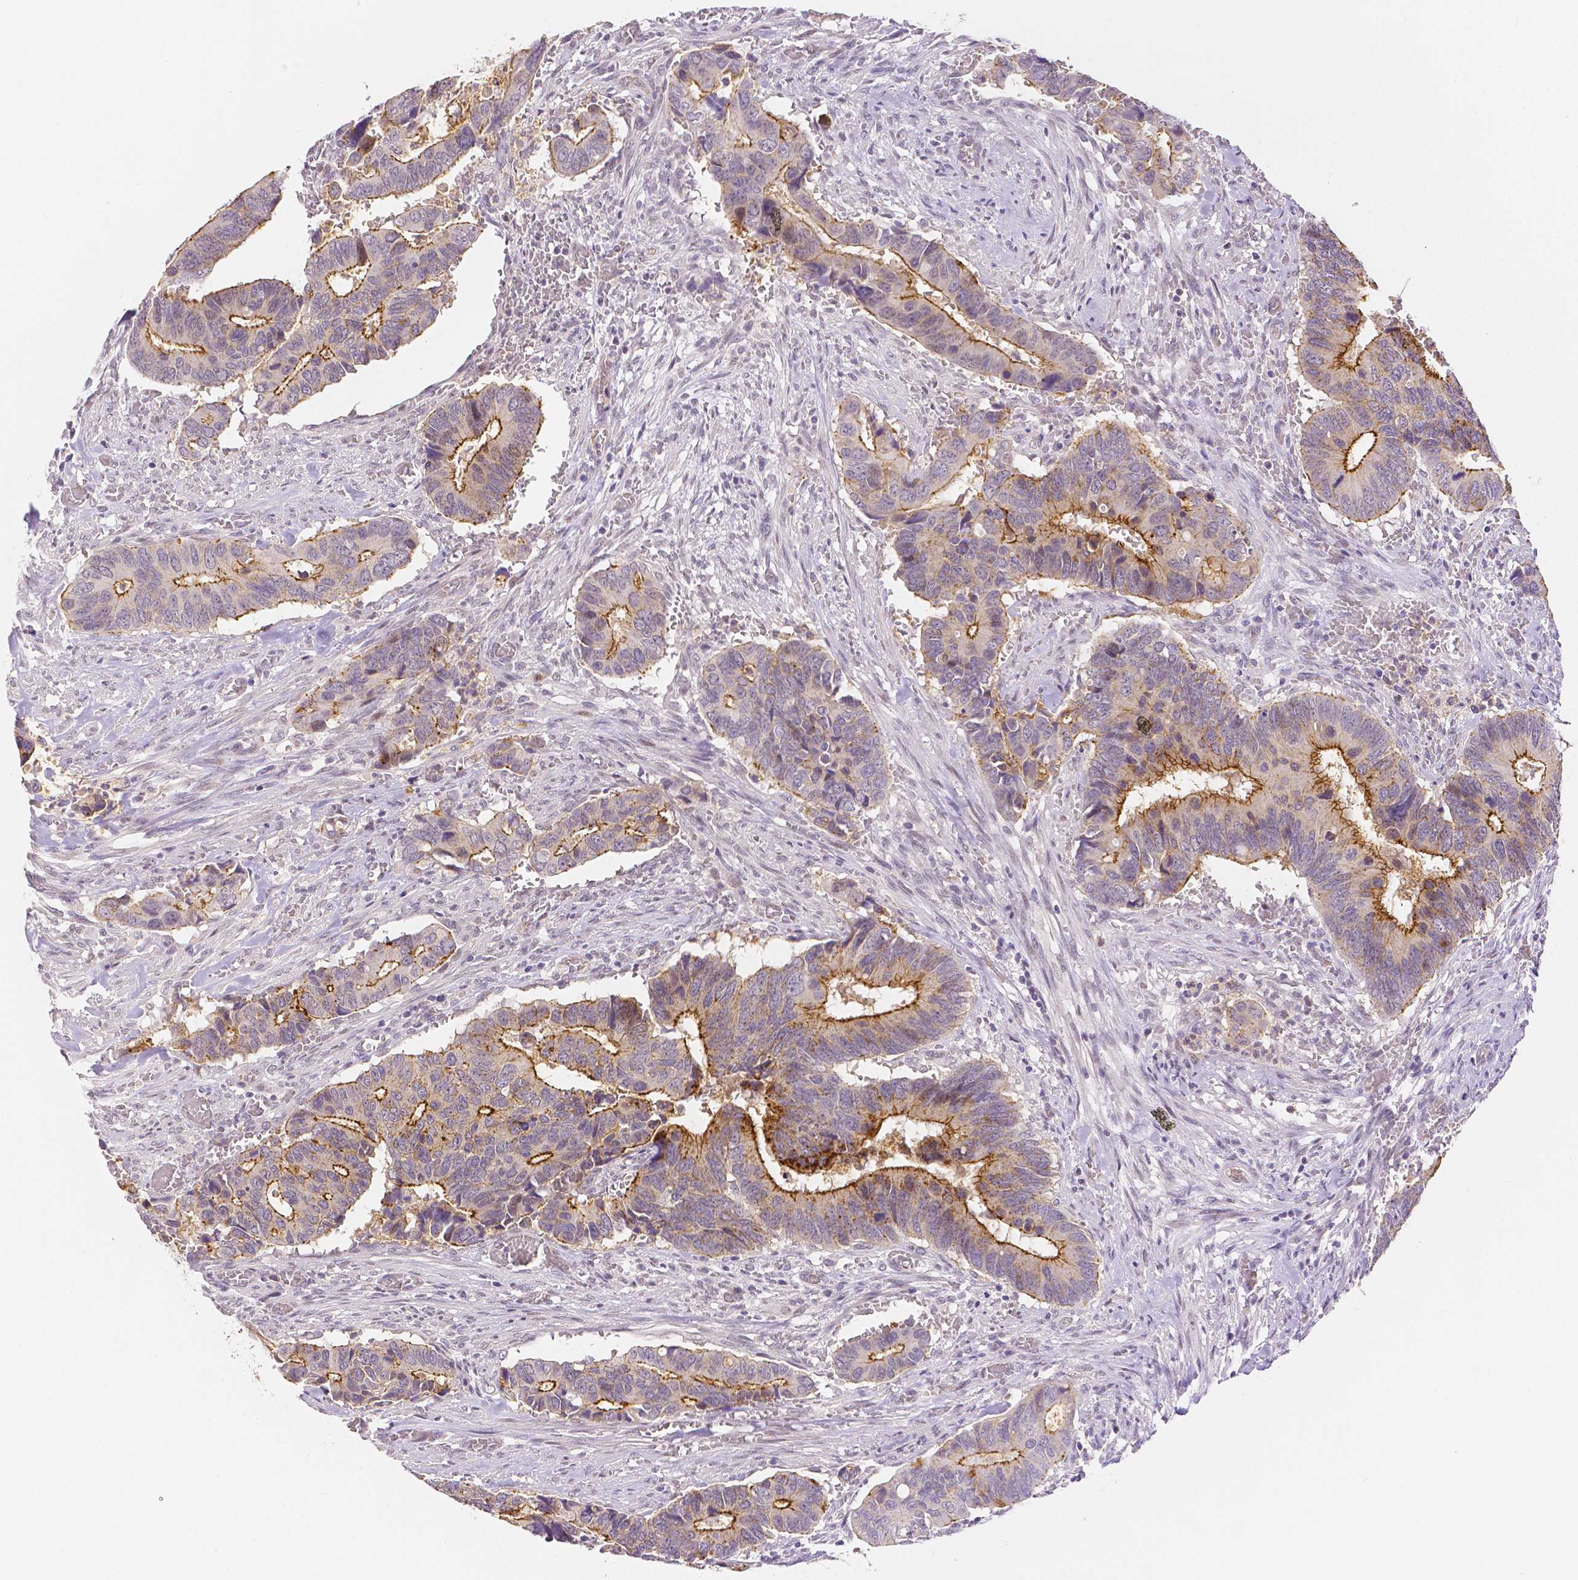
{"staining": {"intensity": "moderate", "quantity": ">75%", "location": "cytoplasmic/membranous"}, "tissue": "colorectal cancer", "cell_type": "Tumor cells", "image_type": "cancer", "snomed": [{"axis": "morphology", "description": "Adenocarcinoma, NOS"}, {"axis": "topography", "description": "Colon"}], "caption": "Tumor cells demonstrate medium levels of moderate cytoplasmic/membranous staining in approximately >75% of cells in human colorectal cancer. The protein is stained brown, and the nuclei are stained in blue (DAB (3,3'-diaminobenzidine) IHC with brightfield microscopy, high magnification).", "gene": "OCLN", "patient": {"sex": "male", "age": 49}}